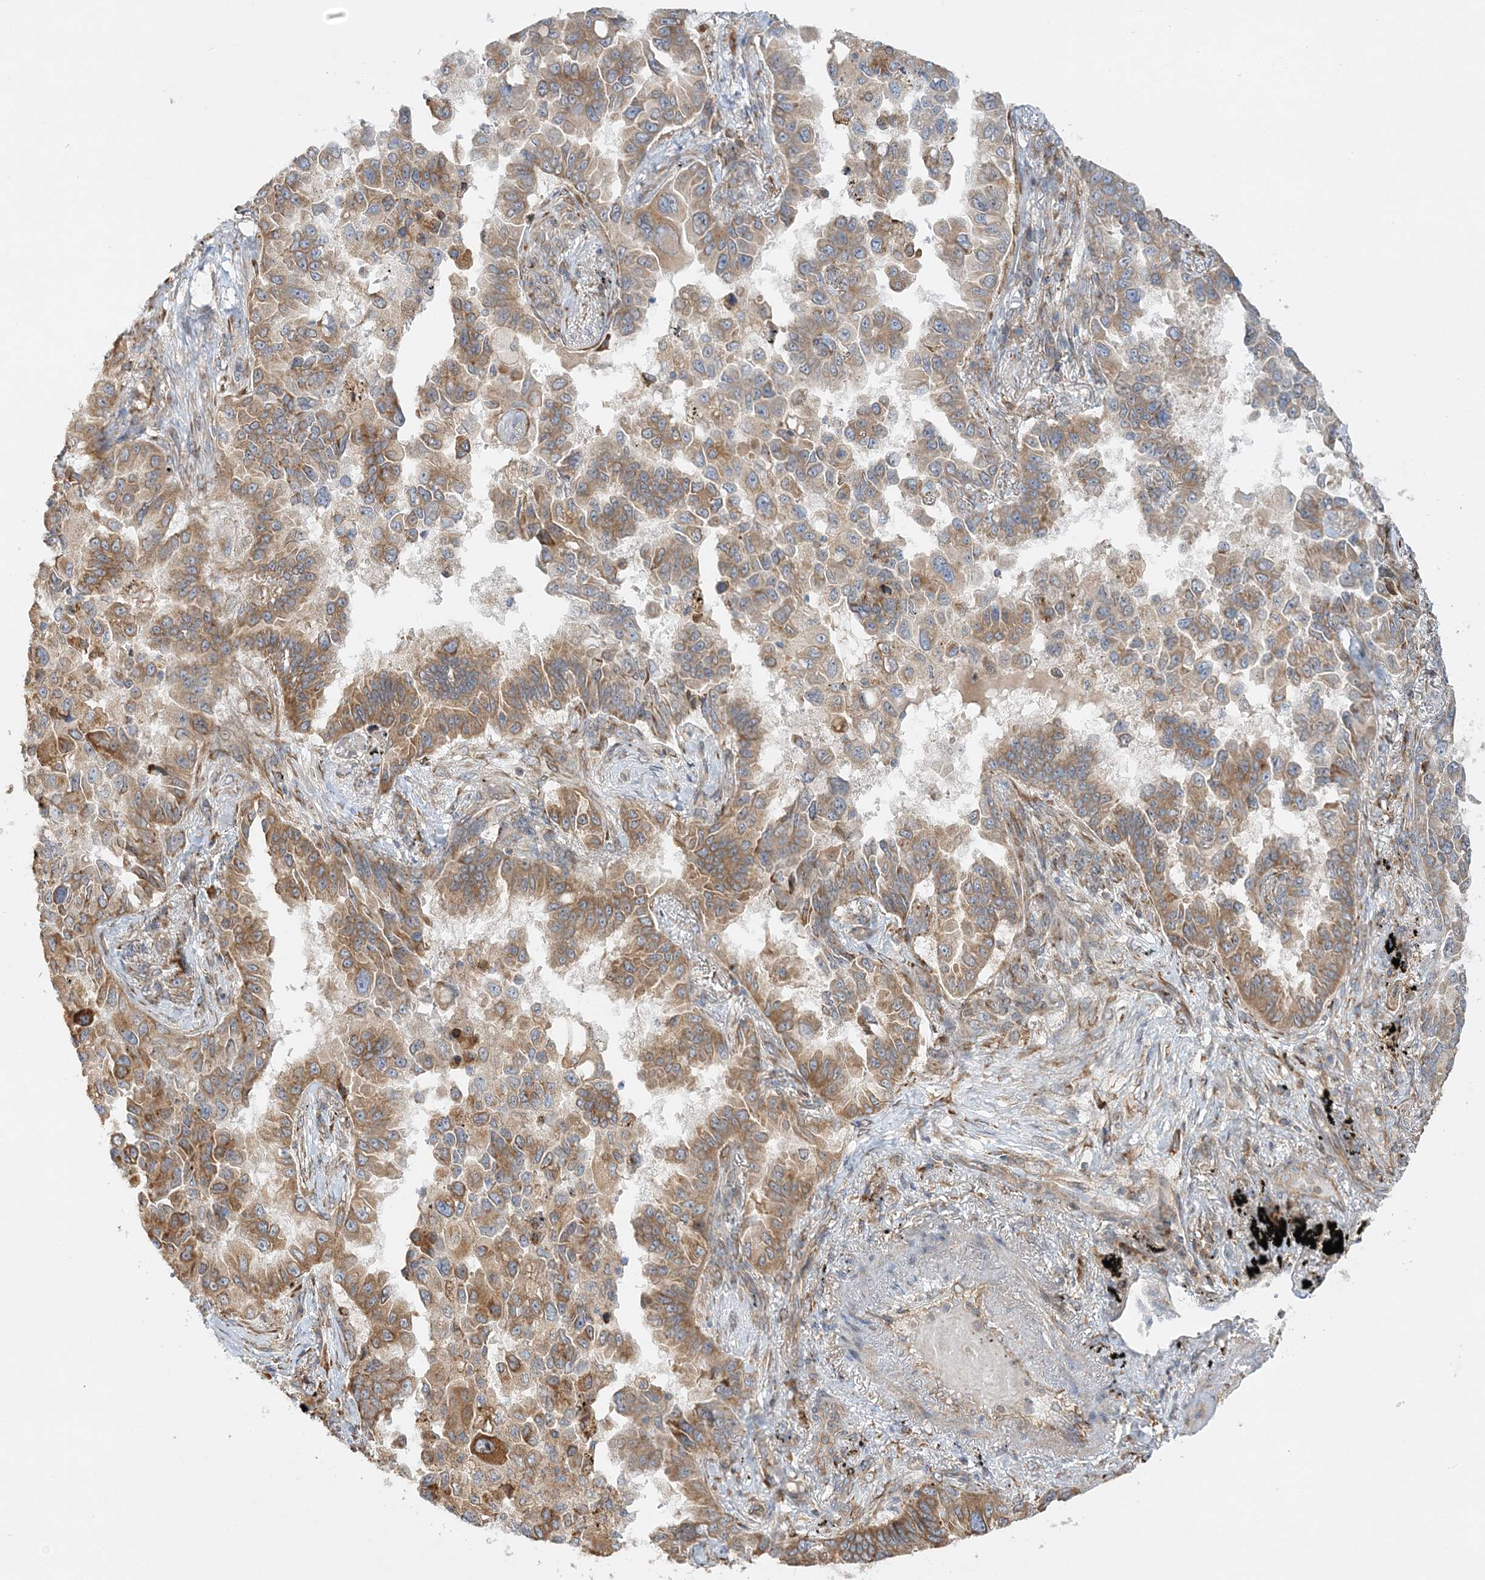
{"staining": {"intensity": "moderate", "quantity": ">75%", "location": "cytoplasmic/membranous"}, "tissue": "lung cancer", "cell_type": "Tumor cells", "image_type": "cancer", "snomed": [{"axis": "morphology", "description": "Adenocarcinoma, NOS"}, {"axis": "topography", "description": "Lung"}], "caption": "The histopathology image displays a brown stain indicating the presence of a protein in the cytoplasmic/membranous of tumor cells in adenocarcinoma (lung). (DAB (3,3'-diaminobenzidine) = brown stain, brightfield microscopy at high magnification).", "gene": "ZFYVE16", "patient": {"sex": "female", "age": 67}}